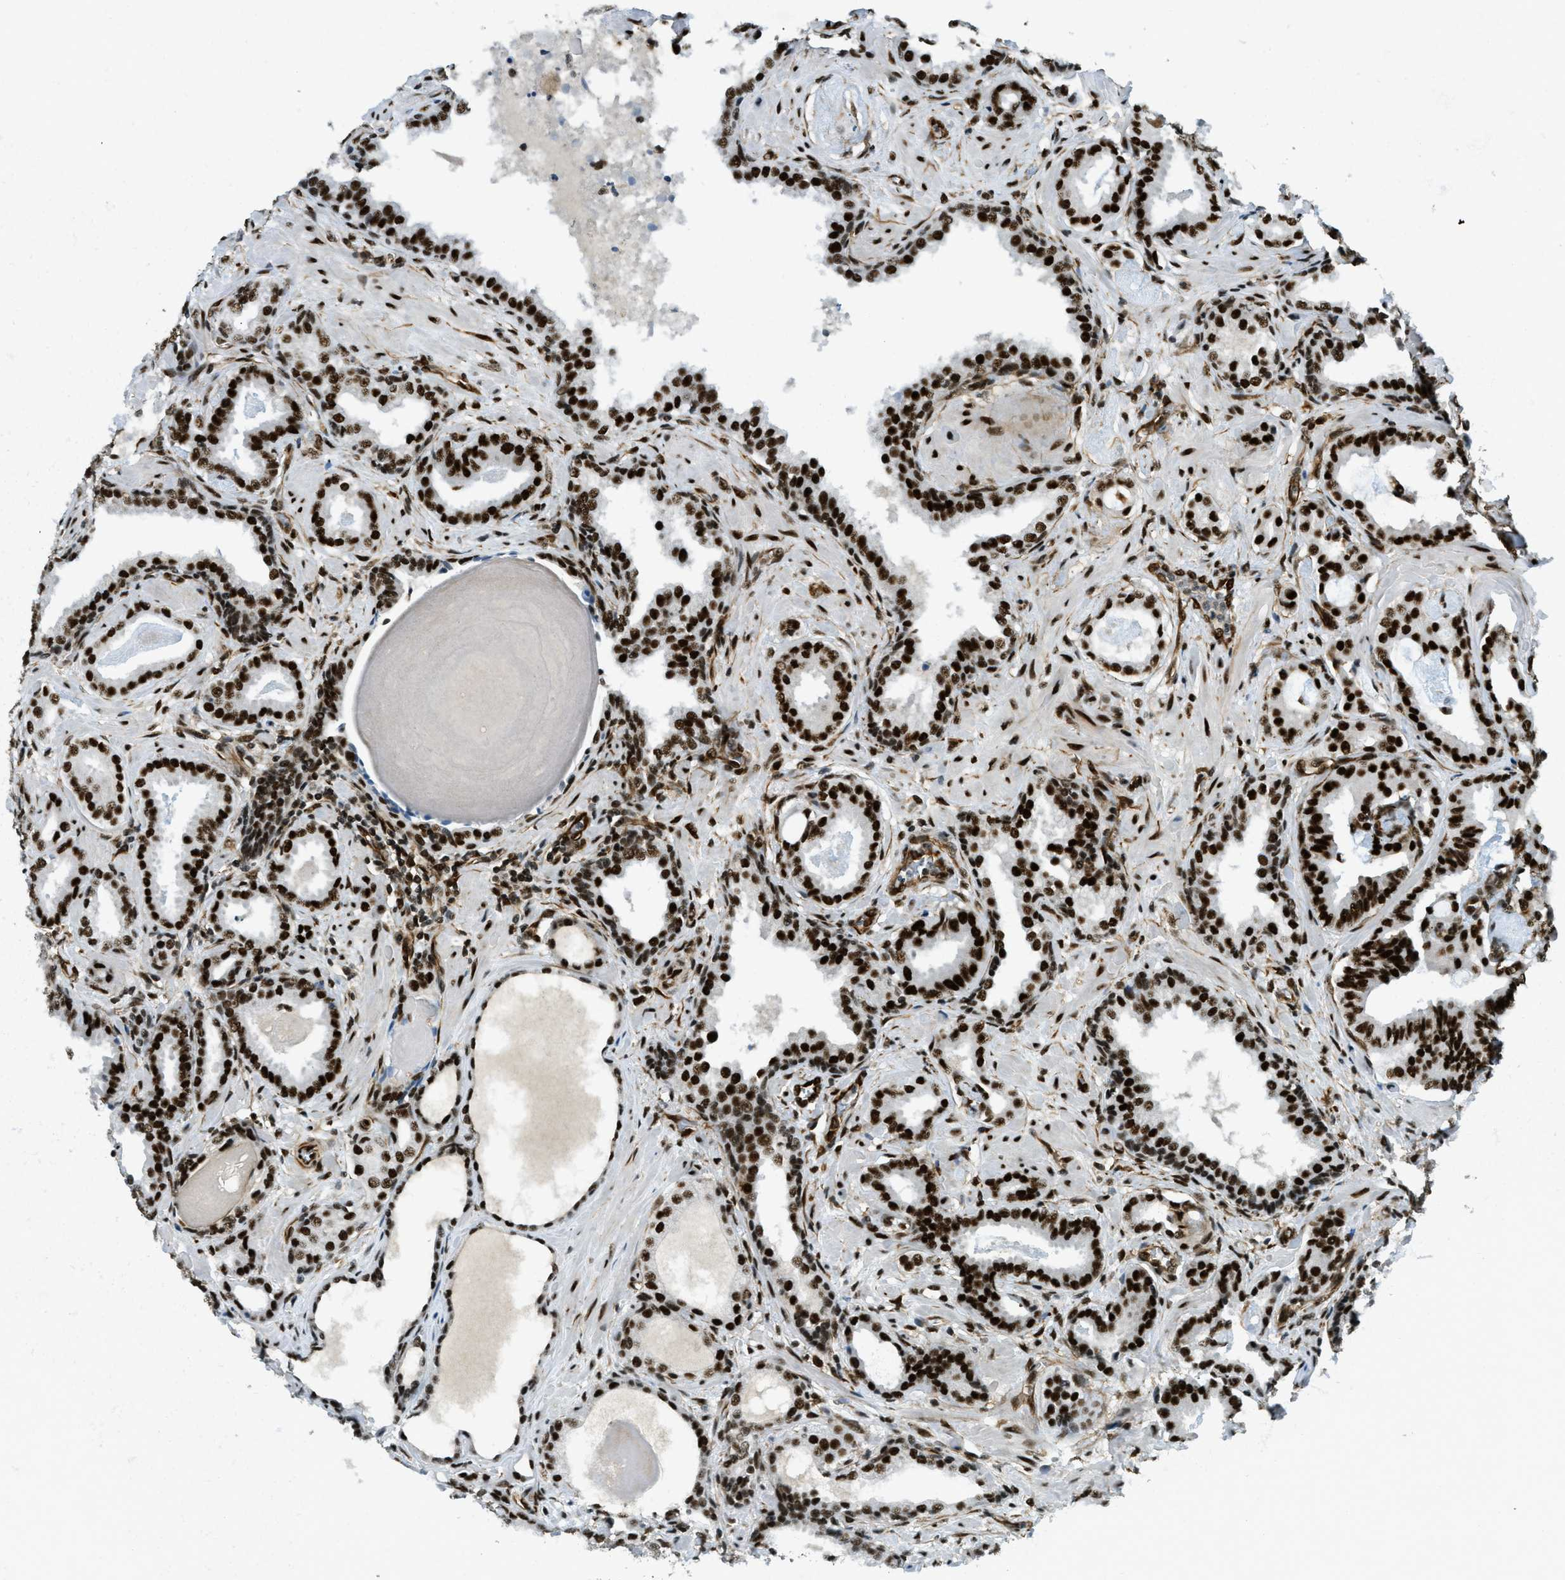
{"staining": {"intensity": "strong", "quantity": ">75%", "location": "nuclear"}, "tissue": "prostate cancer", "cell_type": "Tumor cells", "image_type": "cancer", "snomed": [{"axis": "morphology", "description": "Adenocarcinoma, Low grade"}, {"axis": "topography", "description": "Prostate"}], "caption": "Approximately >75% of tumor cells in human prostate adenocarcinoma (low-grade) display strong nuclear protein positivity as visualized by brown immunohistochemical staining.", "gene": "ZFR", "patient": {"sex": "male", "age": 53}}